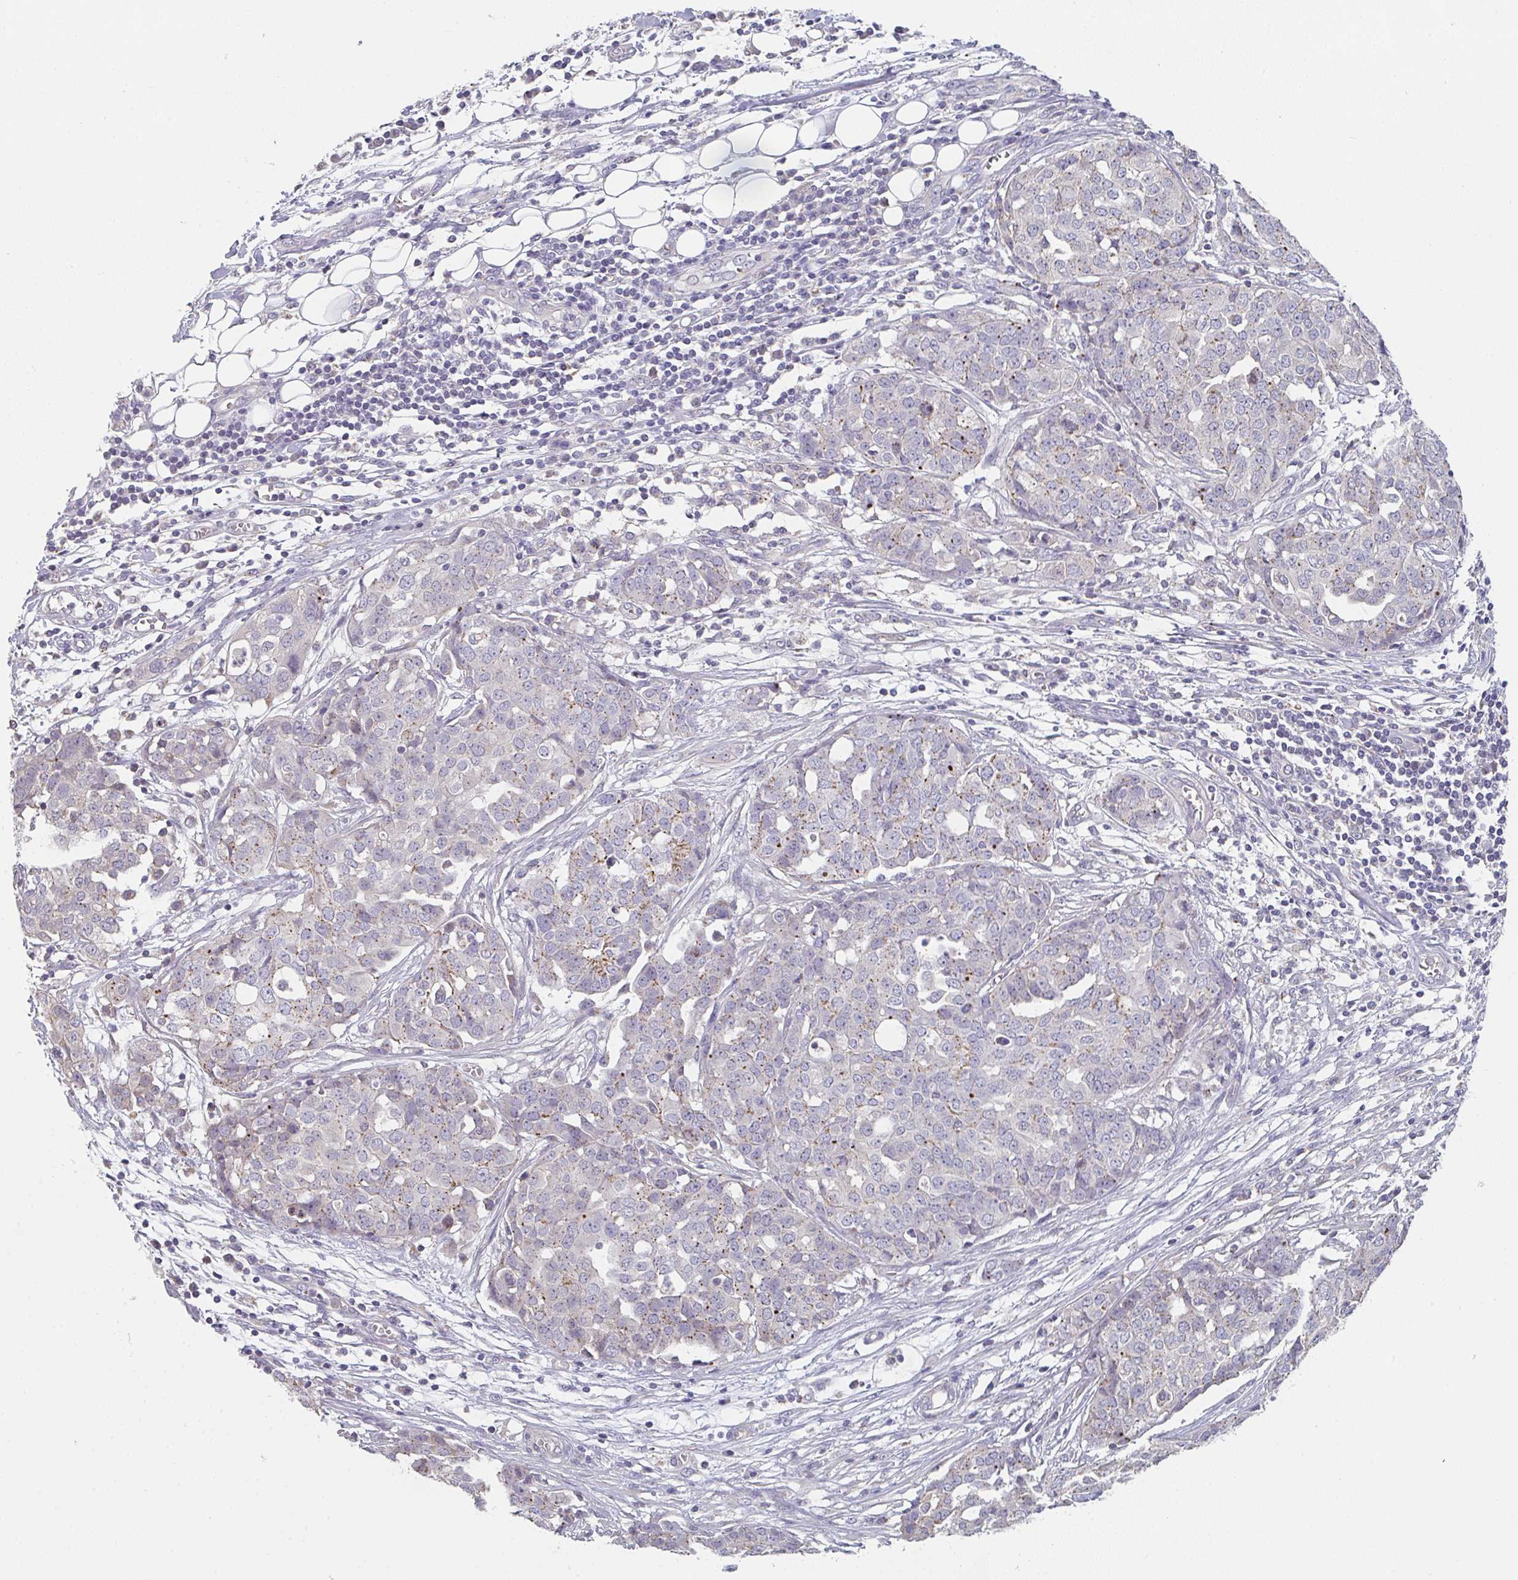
{"staining": {"intensity": "moderate", "quantity": "<25%", "location": "cytoplasmic/membranous"}, "tissue": "ovarian cancer", "cell_type": "Tumor cells", "image_type": "cancer", "snomed": [{"axis": "morphology", "description": "Cystadenocarcinoma, serous, NOS"}, {"axis": "topography", "description": "Soft tissue"}, {"axis": "topography", "description": "Ovary"}], "caption": "Immunohistochemistry staining of ovarian serous cystadenocarcinoma, which demonstrates low levels of moderate cytoplasmic/membranous staining in about <25% of tumor cells indicating moderate cytoplasmic/membranous protein expression. The staining was performed using DAB (3,3'-diaminobenzidine) (brown) for protein detection and nuclei were counterstained in hematoxylin (blue).", "gene": "CHMP5", "patient": {"sex": "female", "age": 57}}